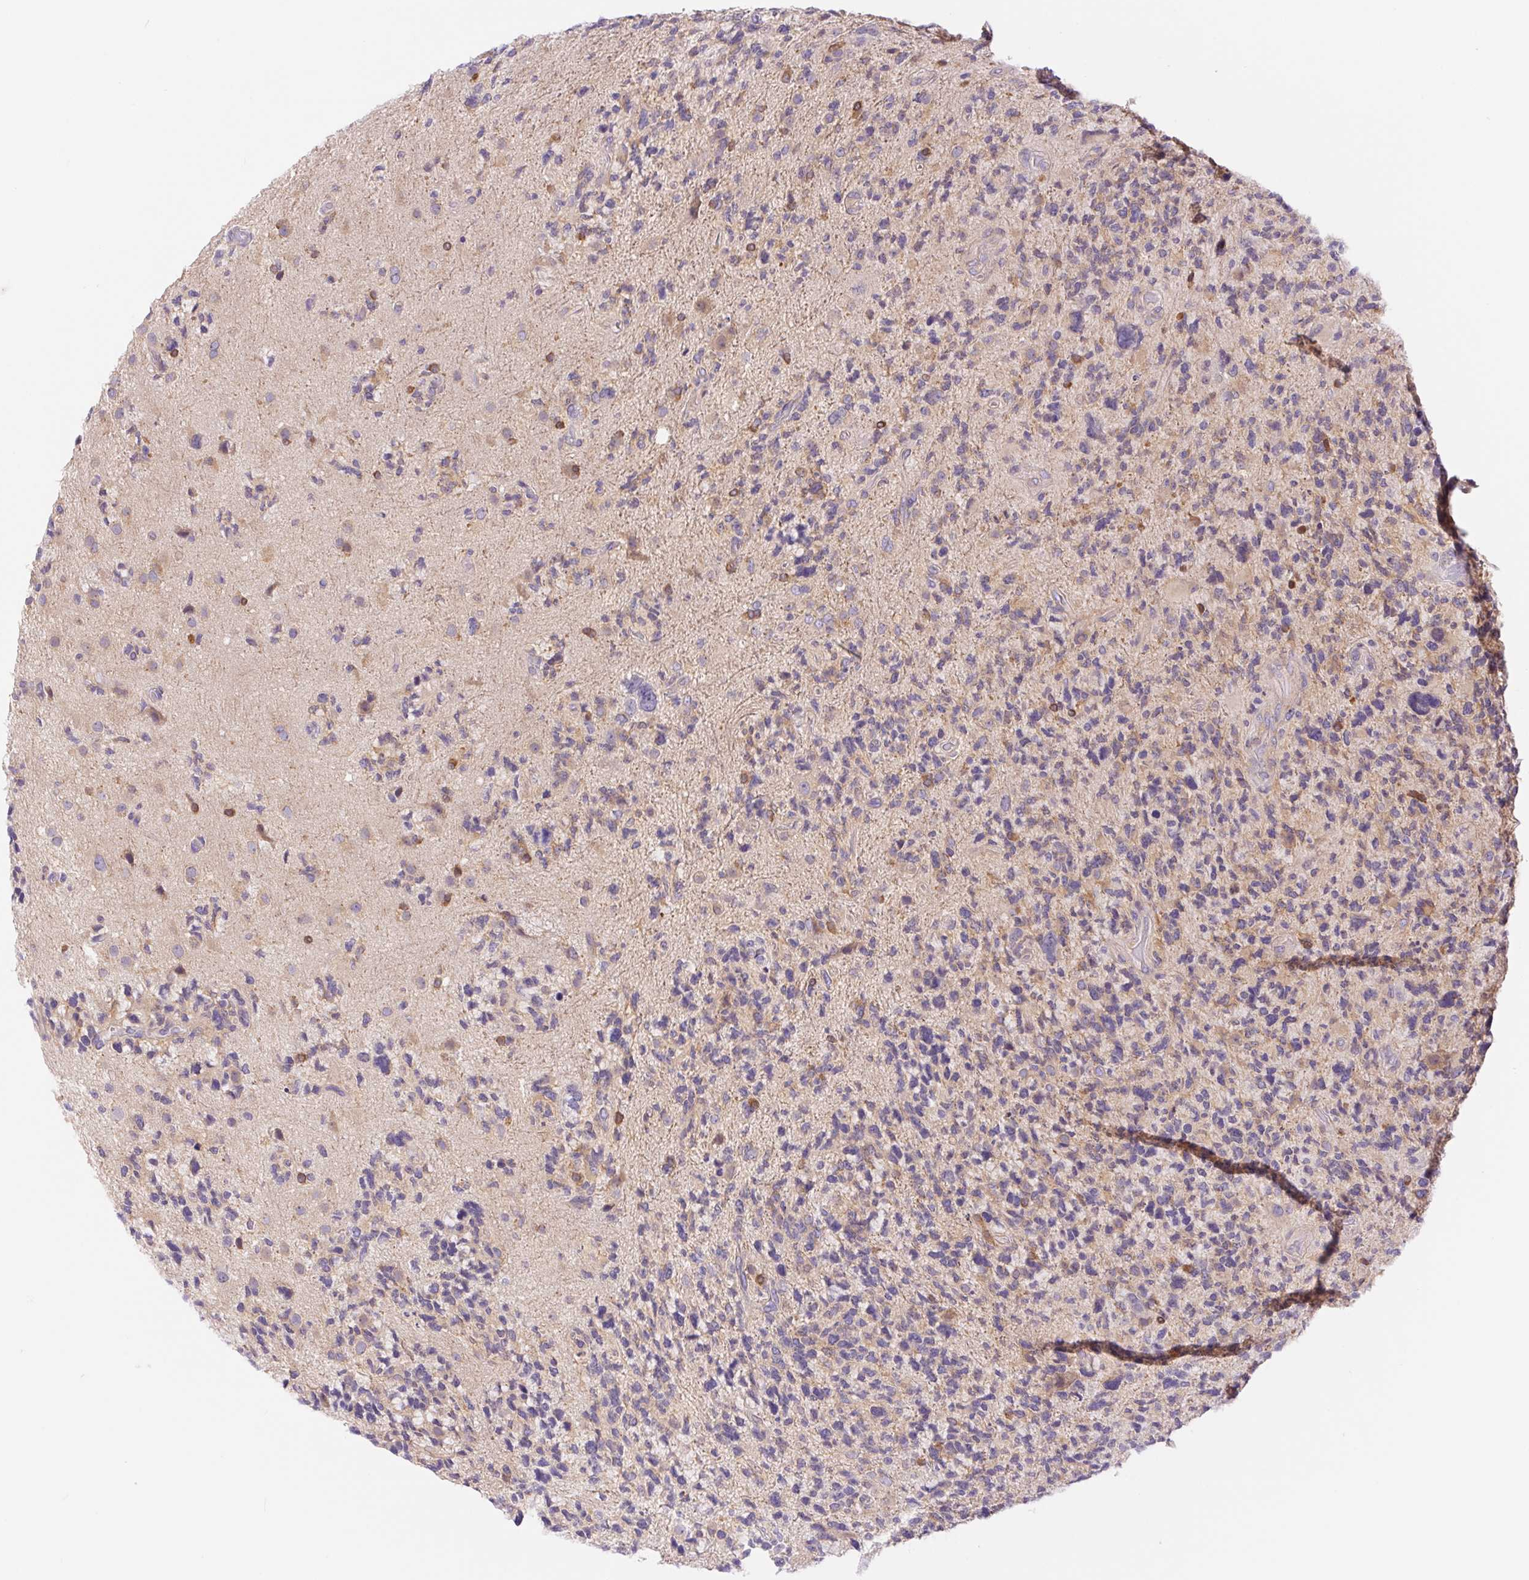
{"staining": {"intensity": "moderate", "quantity": "25%-75%", "location": "cytoplasmic/membranous"}, "tissue": "glioma", "cell_type": "Tumor cells", "image_type": "cancer", "snomed": [{"axis": "morphology", "description": "Glioma, malignant, High grade"}, {"axis": "topography", "description": "Brain"}], "caption": "Protein staining of glioma tissue displays moderate cytoplasmic/membranous expression in about 25%-75% of tumor cells. The protein is shown in brown color, while the nuclei are stained blue.", "gene": "DYNC2LI1", "patient": {"sex": "female", "age": 71}}